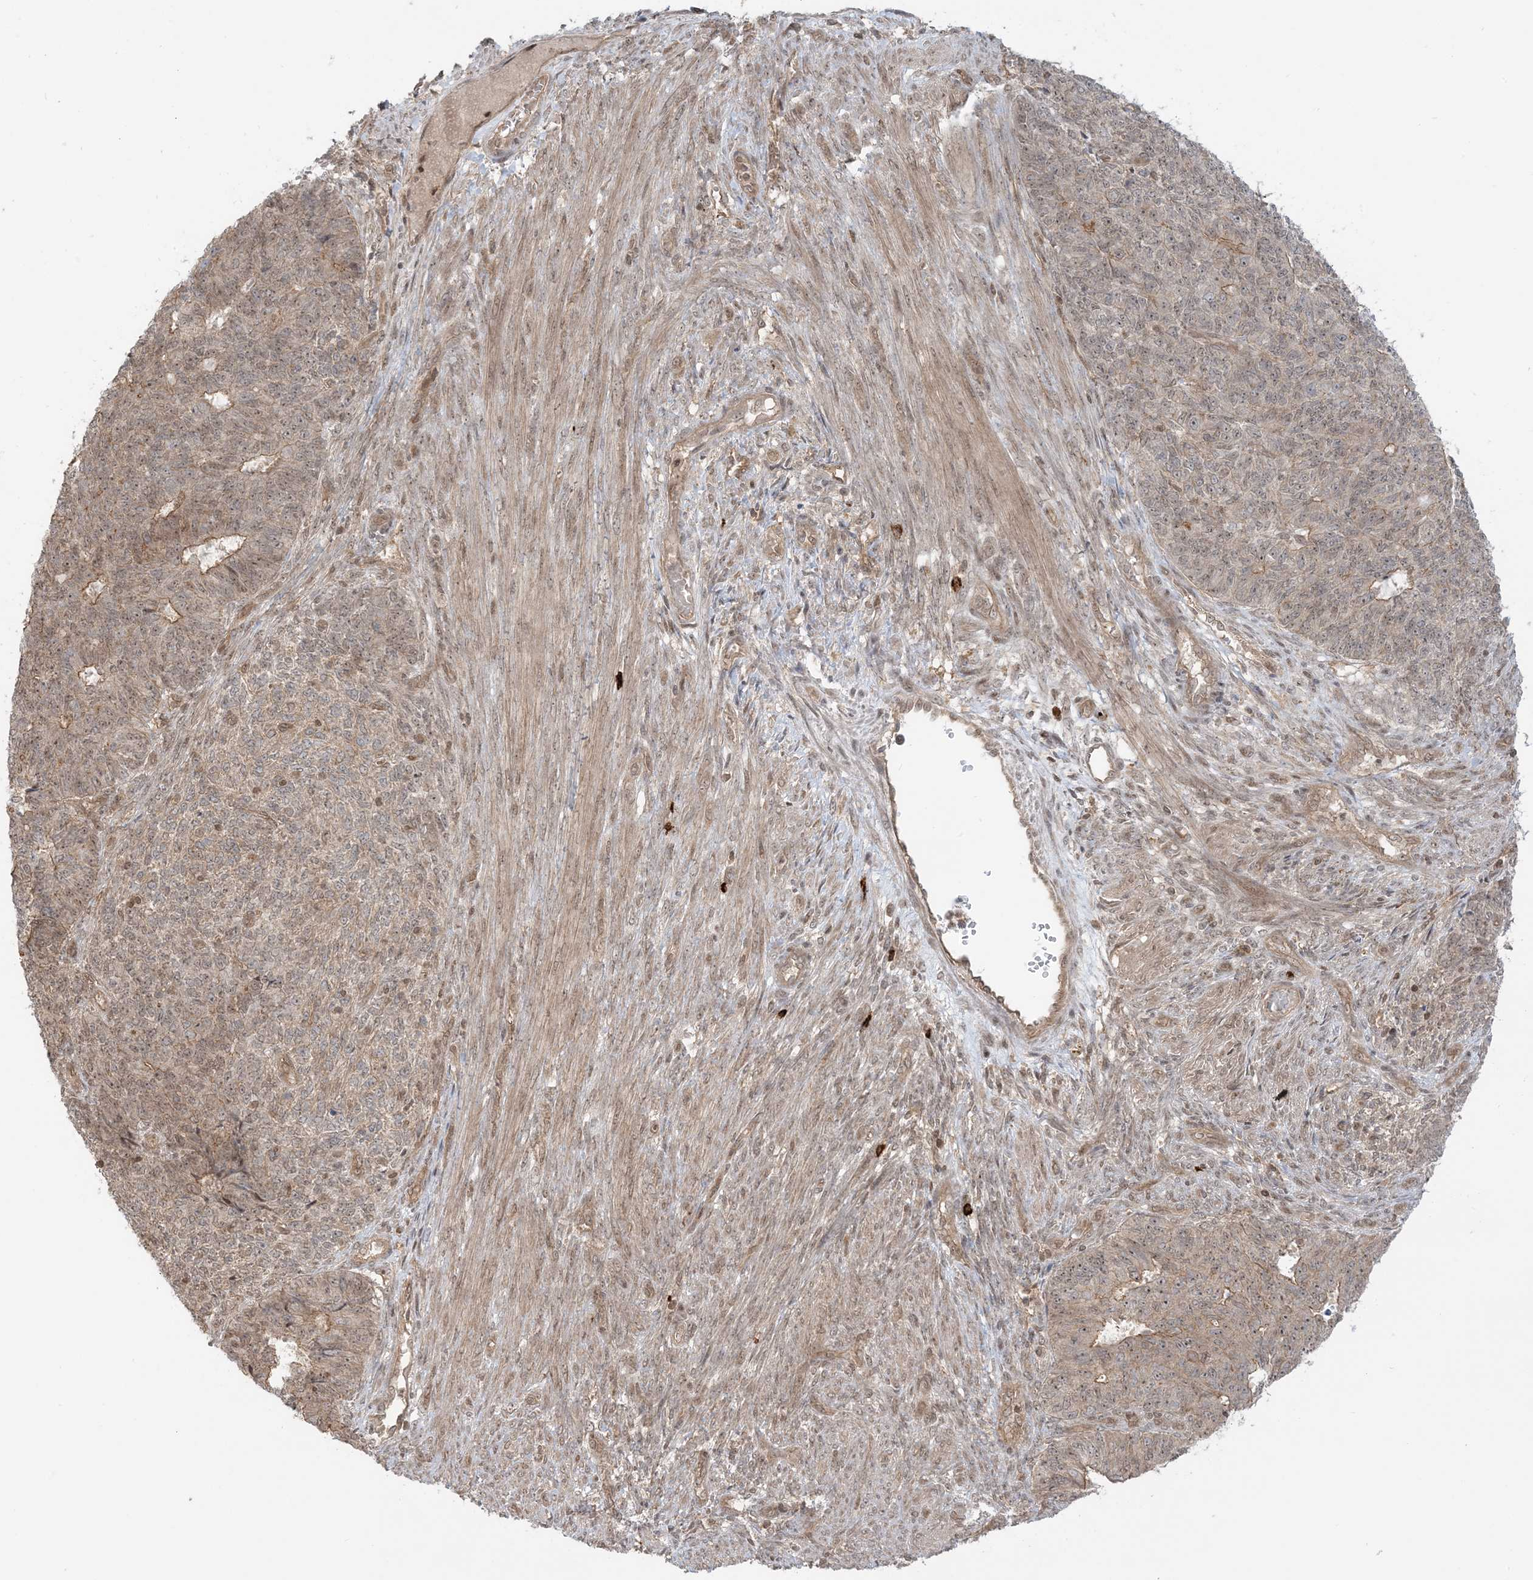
{"staining": {"intensity": "weak", "quantity": "25%-75%", "location": "cytoplasmic/membranous,nuclear"}, "tissue": "endometrial cancer", "cell_type": "Tumor cells", "image_type": "cancer", "snomed": [{"axis": "morphology", "description": "Adenocarcinoma, NOS"}, {"axis": "topography", "description": "Endometrium"}], "caption": "Protein expression analysis of human endometrial adenocarcinoma reveals weak cytoplasmic/membranous and nuclear staining in about 25%-75% of tumor cells.", "gene": "PPP1R7", "patient": {"sex": "female", "age": 32}}